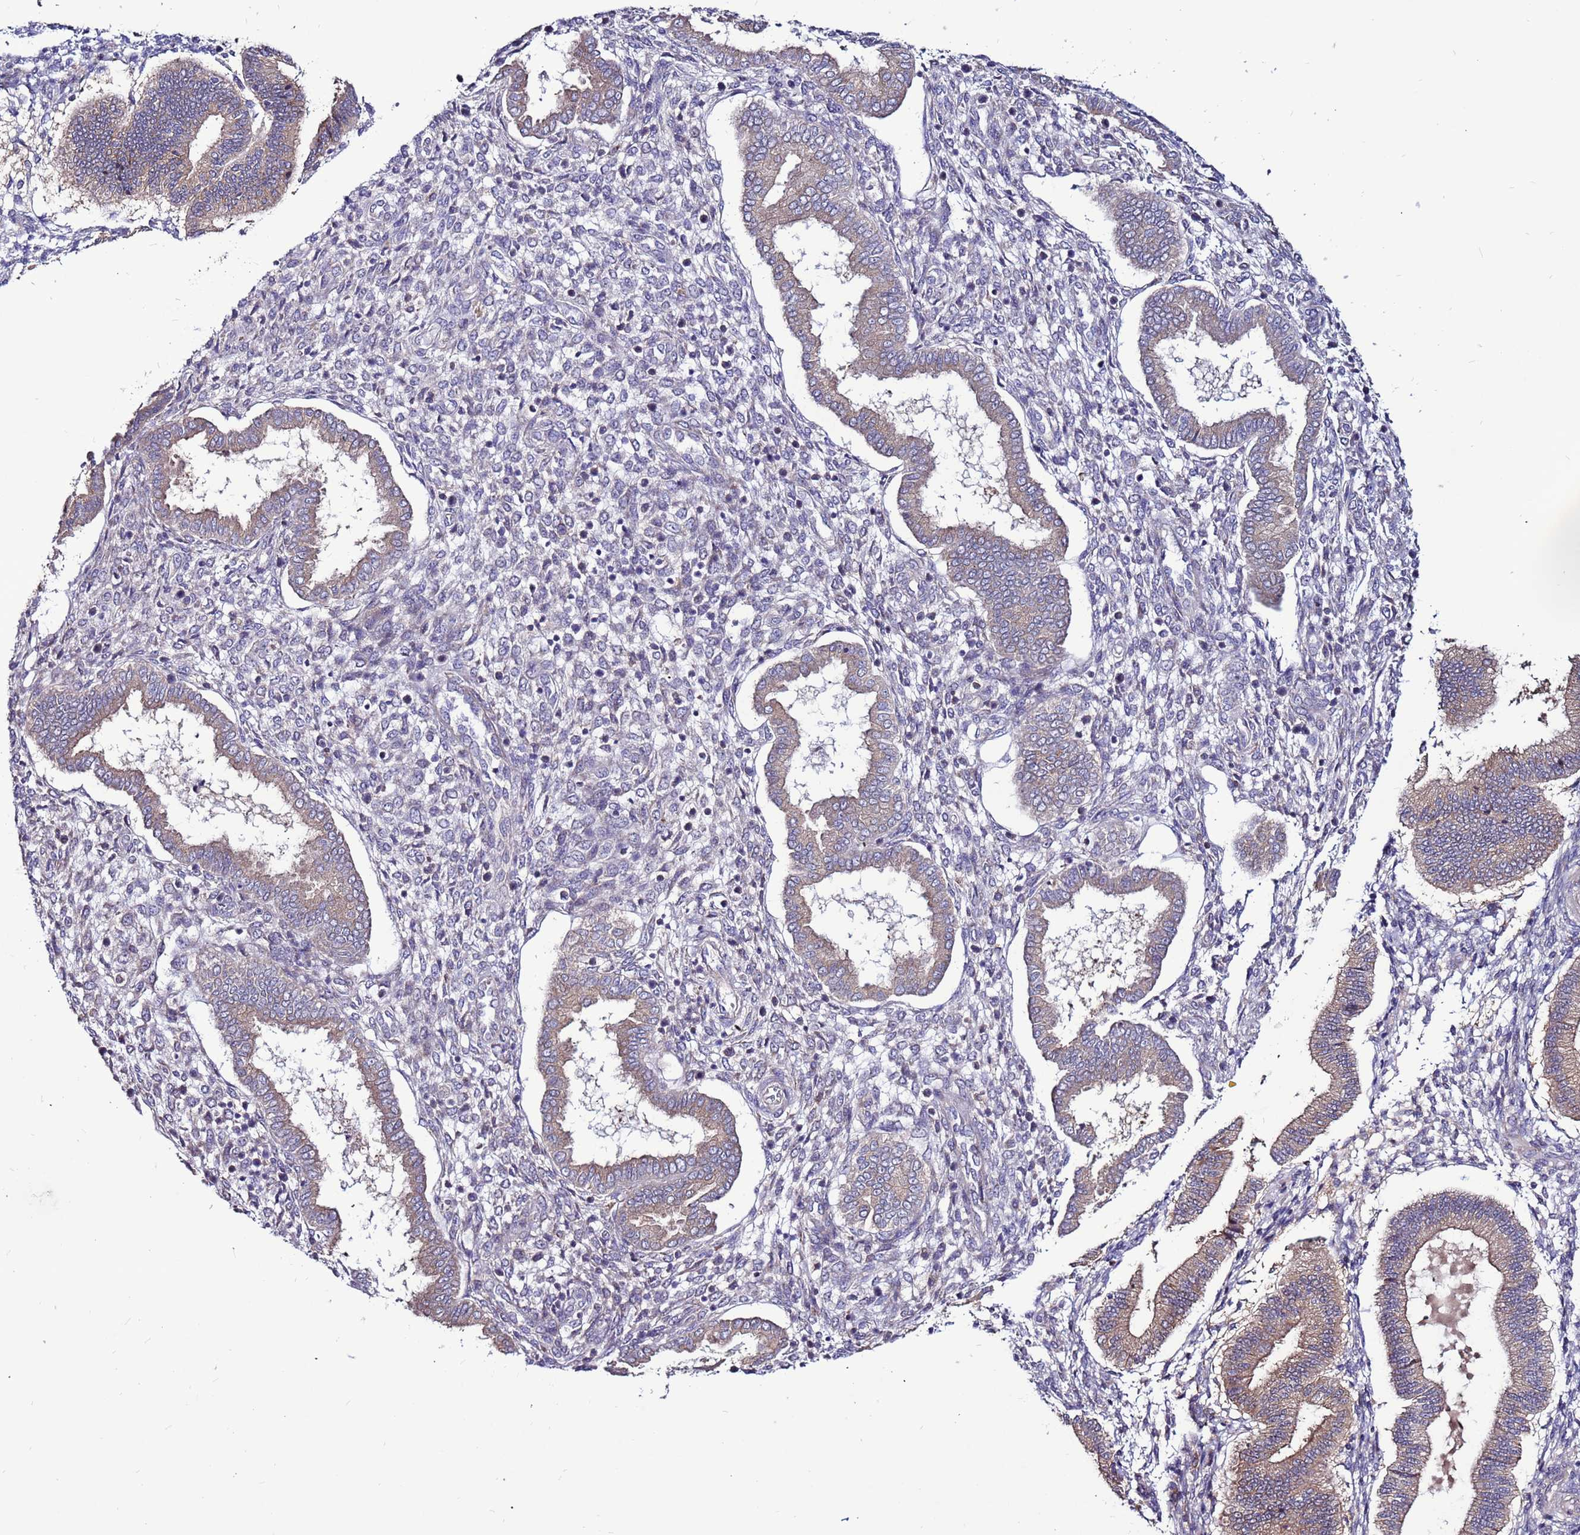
{"staining": {"intensity": "negative", "quantity": "none", "location": "none"}, "tissue": "endometrium", "cell_type": "Cells in endometrial stroma", "image_type": "normal", "snomed": [{"axis": "morphology", "description": "Normal tissue, NOS"}, {"axis": "topography", "description": "Endometrium"}], "caption": "A high-resolution photomicrograph shows IHC staining of normal endometrium, which reveals no significant staining in cells in endometrial stroma. (Stains: DAB (3,3'-diaminobenzidine) immunohistochemistry (IHC) with hematoxylin counter stain, Microscopy: brightfield microscopy at high magnification).", "gene": "GPN3", "patient": {"sex": "female", "age": 24}}